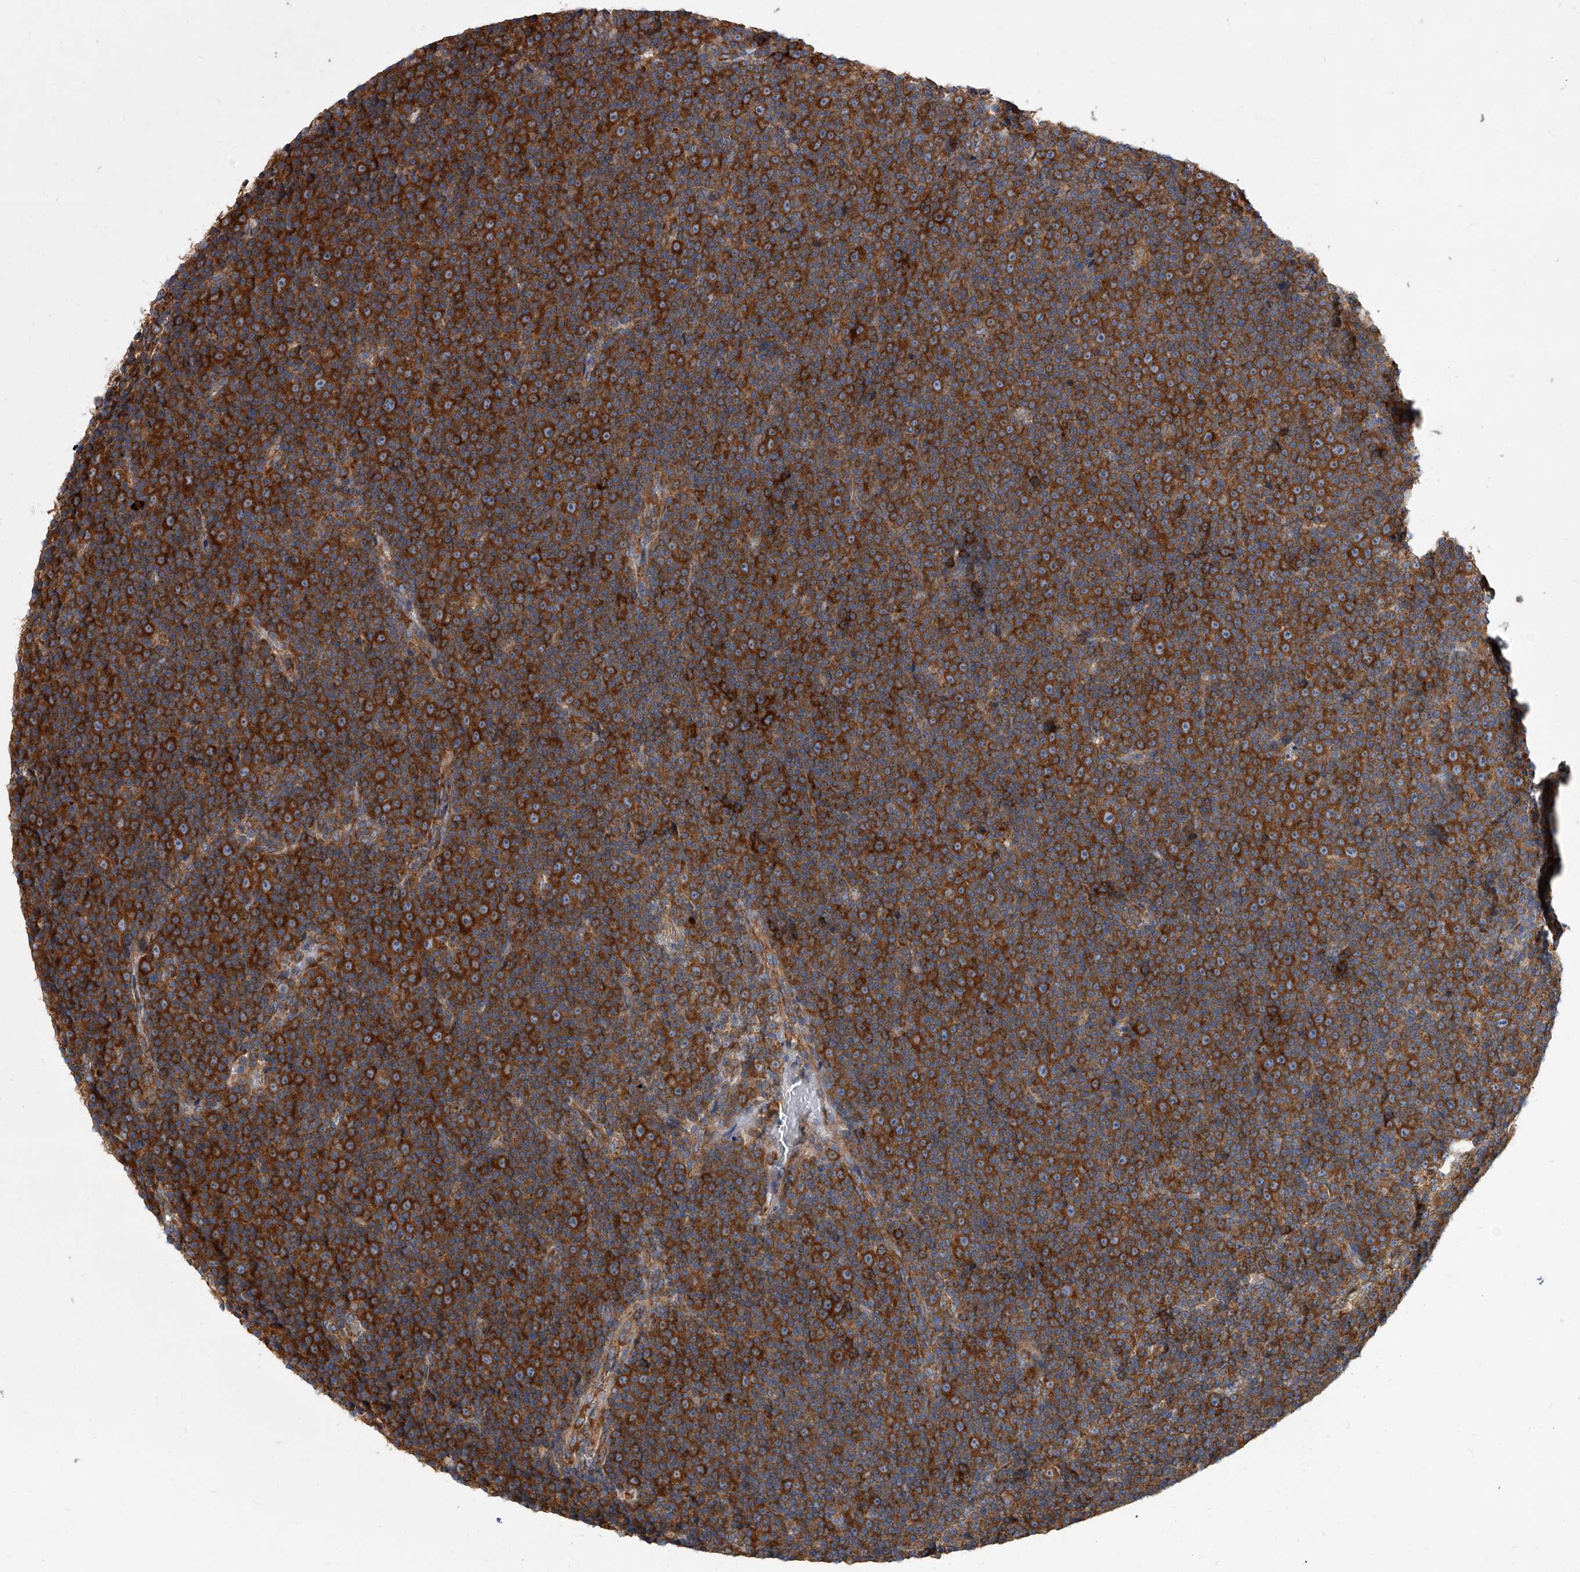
{"staining": {"intensity": "strong", "quantity": ">75%", "location": "cytoplasmic/membranous"}, "tissue": "lymphoma", "cell_type": "Tumor cells", "image_type": "cancer", "snomed": [{"axis": "morphology", "description": "Malignant lymphoma, non-Hodgkin's type, Low grade"}, {"axis": "topography", "description": "Lymph node"}], "caption": "A photomicrograph of low-grade malignant lymphoma, non-Hodgkin's type stained for a protein reveals strong cytoplasmic/membranous brown staining in tumor cells. The staining was performed using DAB, with brown indicating positive protein expression. Nuclei are stained blue with hematoxylin.", "gene": "EIF2S2", "patient": {"sex": "female", "age": 67}}